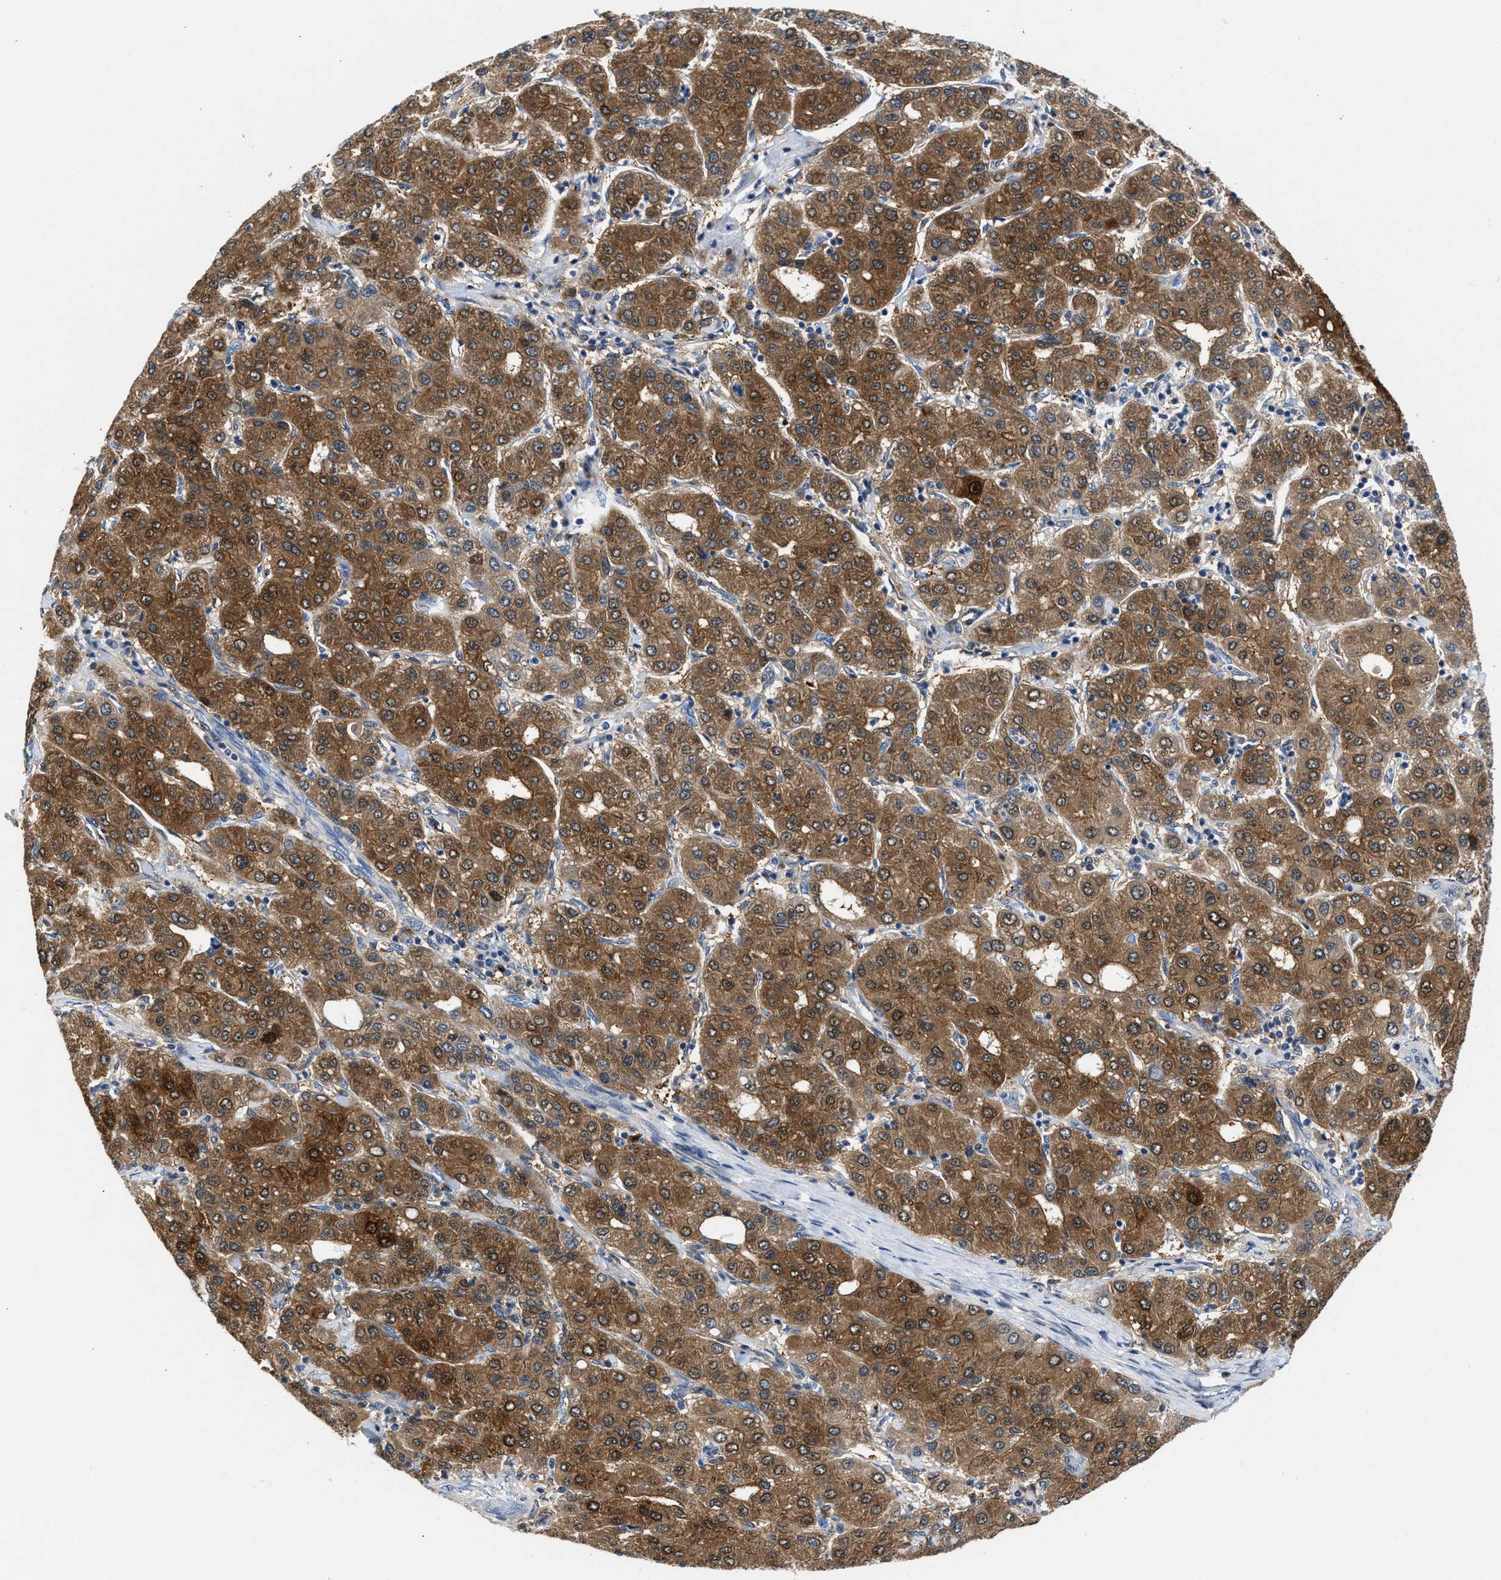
{"staining": {"intensity": "moderate", "quantity": ">75%", "location": "cytoplasmic/membranous,nuclear"}, "tissue": "liver cancer", "cell_type": "Tumor cells", "image_type": "cancer", "snomed": [{"axis": "morphology", "description": "Carcinoma, Hepatocellular, NOS"}, {"axis": "topography", "description": "Liver"}], "caption": "A photomicrograph showing moderate cytoplasmic/membranous and nuclear staining in approximately >75% of tumor cells in hepatocellular carcinoma (liver), as visualized by brown immunohistochemical staining.", "gene": "CBR1", "patient": {"sex": "male", "age": 65}}